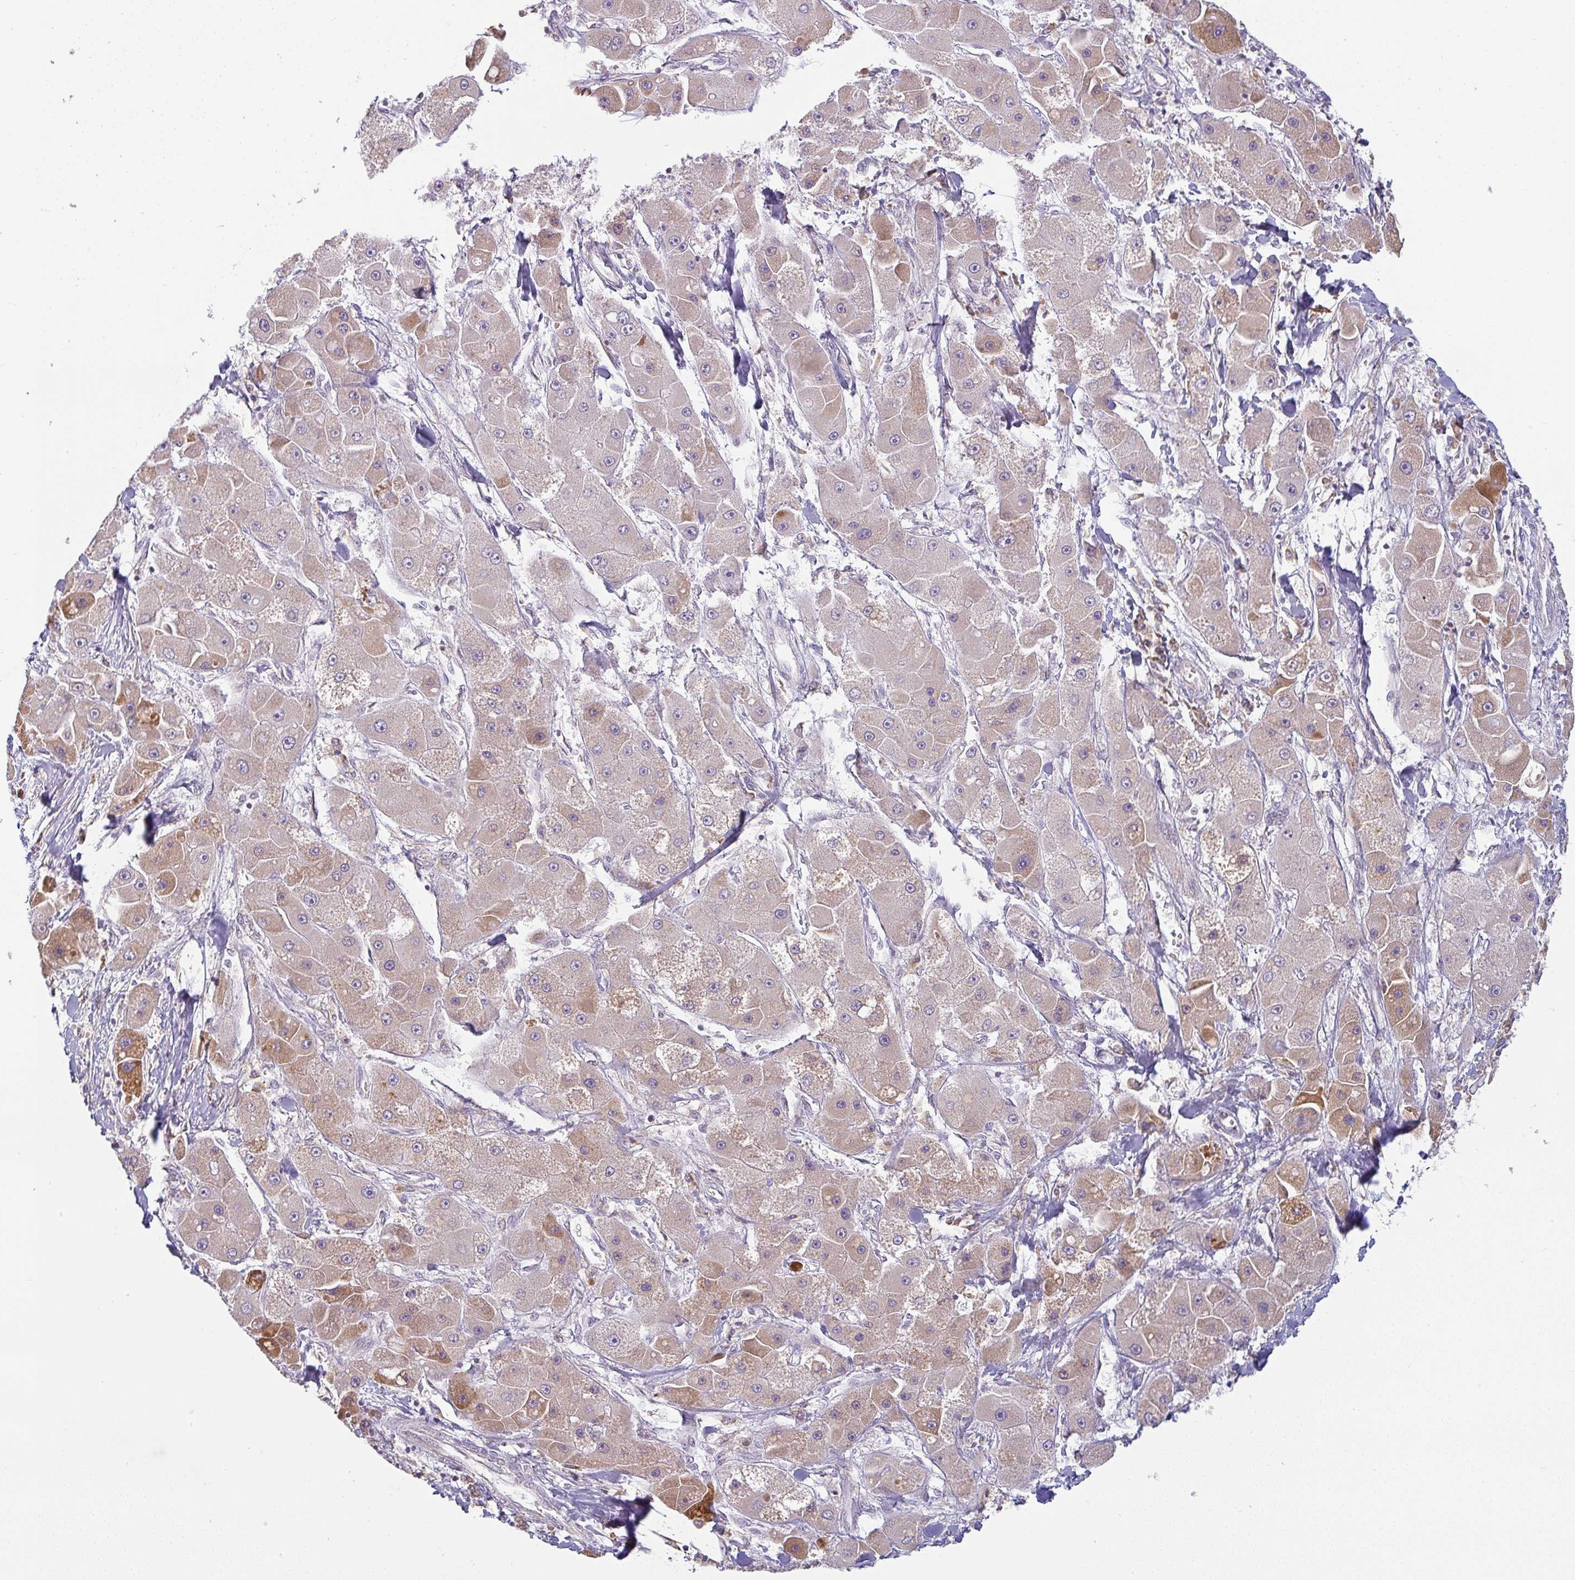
{"staining": {"intensity": "moderate", "quantity": "25%-75%", "location": "cytoplasmic/membranous"}, "tissue": "liver cancer", "cell_type": "Tumor cells", "image_type": "cancer", "snomed": [{"axis": "morphology", "description": "Carcinoma, Hepatocellular, NOS"}, {"axis": "topography", "description": "Liver"}], "caption": "Immunohistochemistry (IHC) staining of hepatocellular carcinoma (liver), which displays medium levels of moderate cytoplasmic/membranous expression in approximately 25%-75% of tumor cells indicating moderate cytoplasmic/membranous protein staining. The staining was performed using DAB (3,3'-diaminobenzidine) (brown) for protein detection and nuclei were counterstained in hematoxylin (blue).", "gene": "MOB1A", "patient": {"sex": "male", "age": 24}}